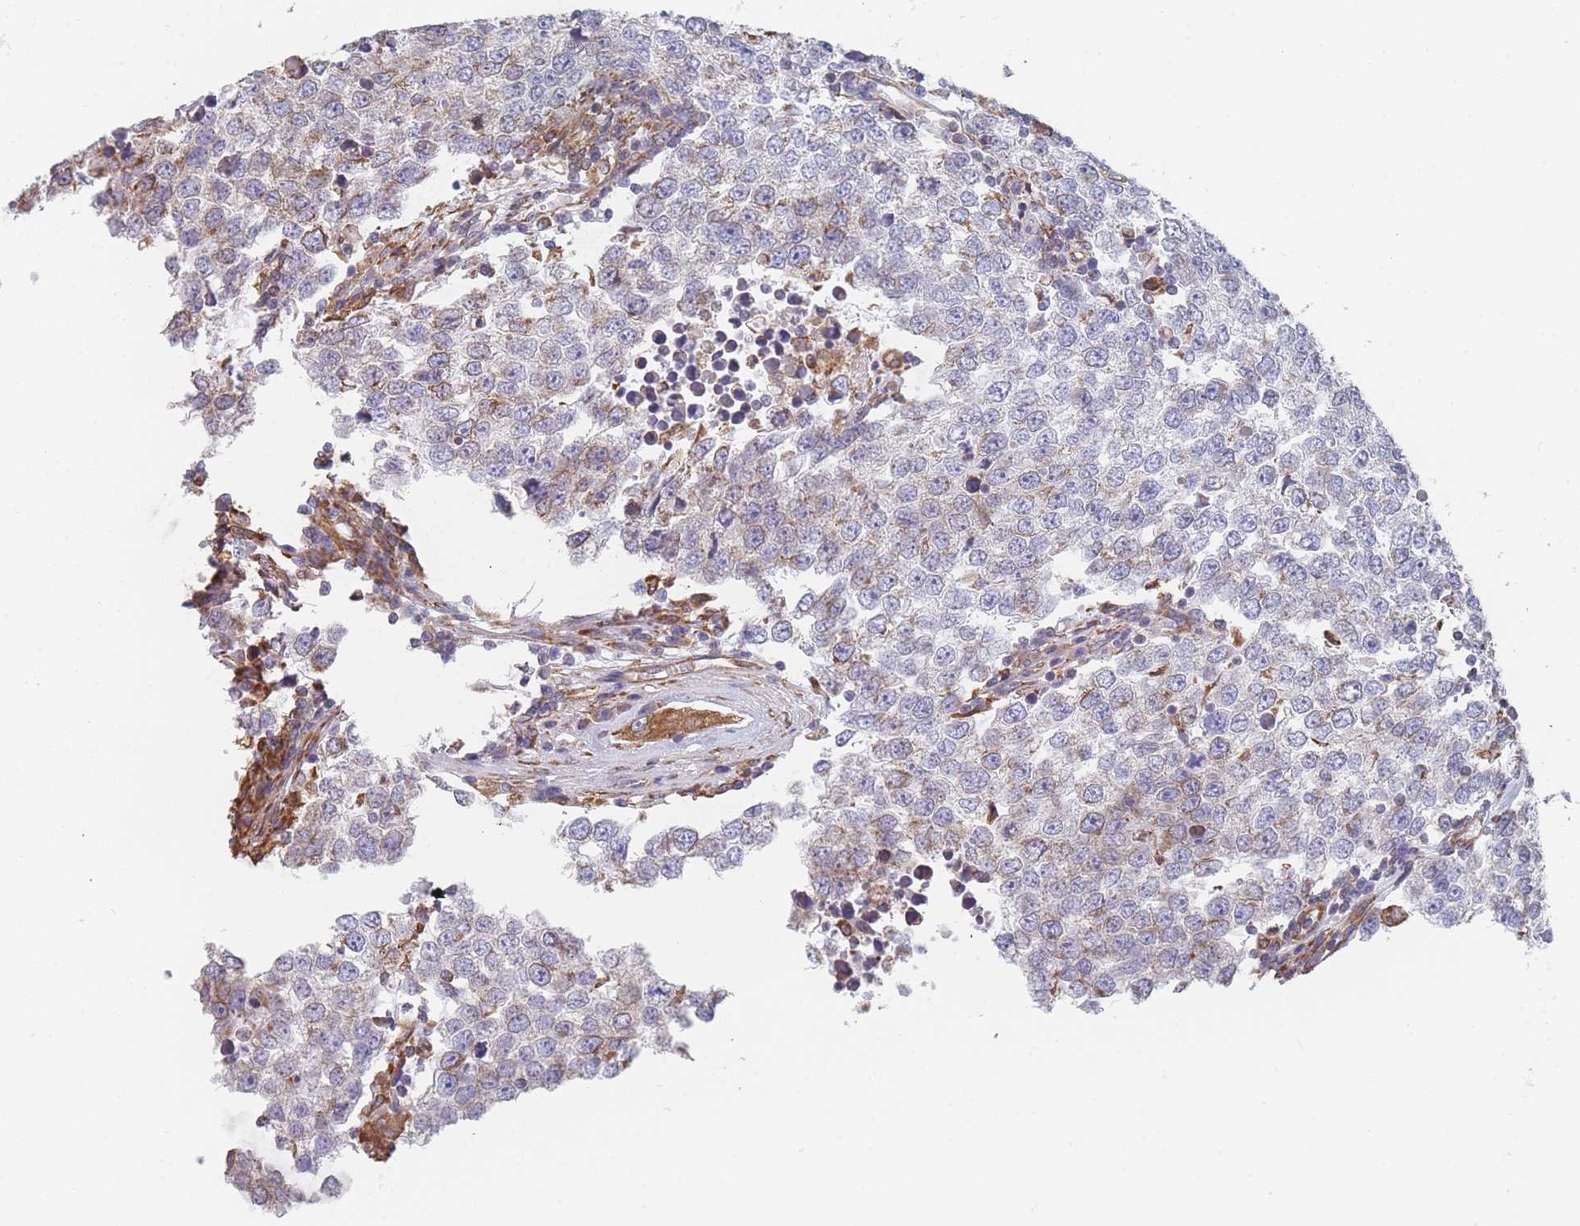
{"staining": {"intensity": "weak", "quantity": "25%-75%", "location": "cytoplasmic/membranous"}, "tissue": "testis cancer", "cell_type": "Tumor cells", "image_type": "cancer", "snomed": [{"axis": "morphology", "description": "Seminoma, NOS"}, {"axis": "morphology", "description": "Carcinoma, Embryonal, NOS"}, {"axis": "topography", "description": "Testis"}], "caption": "Immunohistochemical staining of testis cancer exhibits low levels of weak cytoplasmic/membranous protein expression in approximately 25%-75% of tumor cells. (DAB IHC with brightfield microscopy, high magnification).", "gene": "OR7C2", "patient": {"sex": "male", "age": 28}}